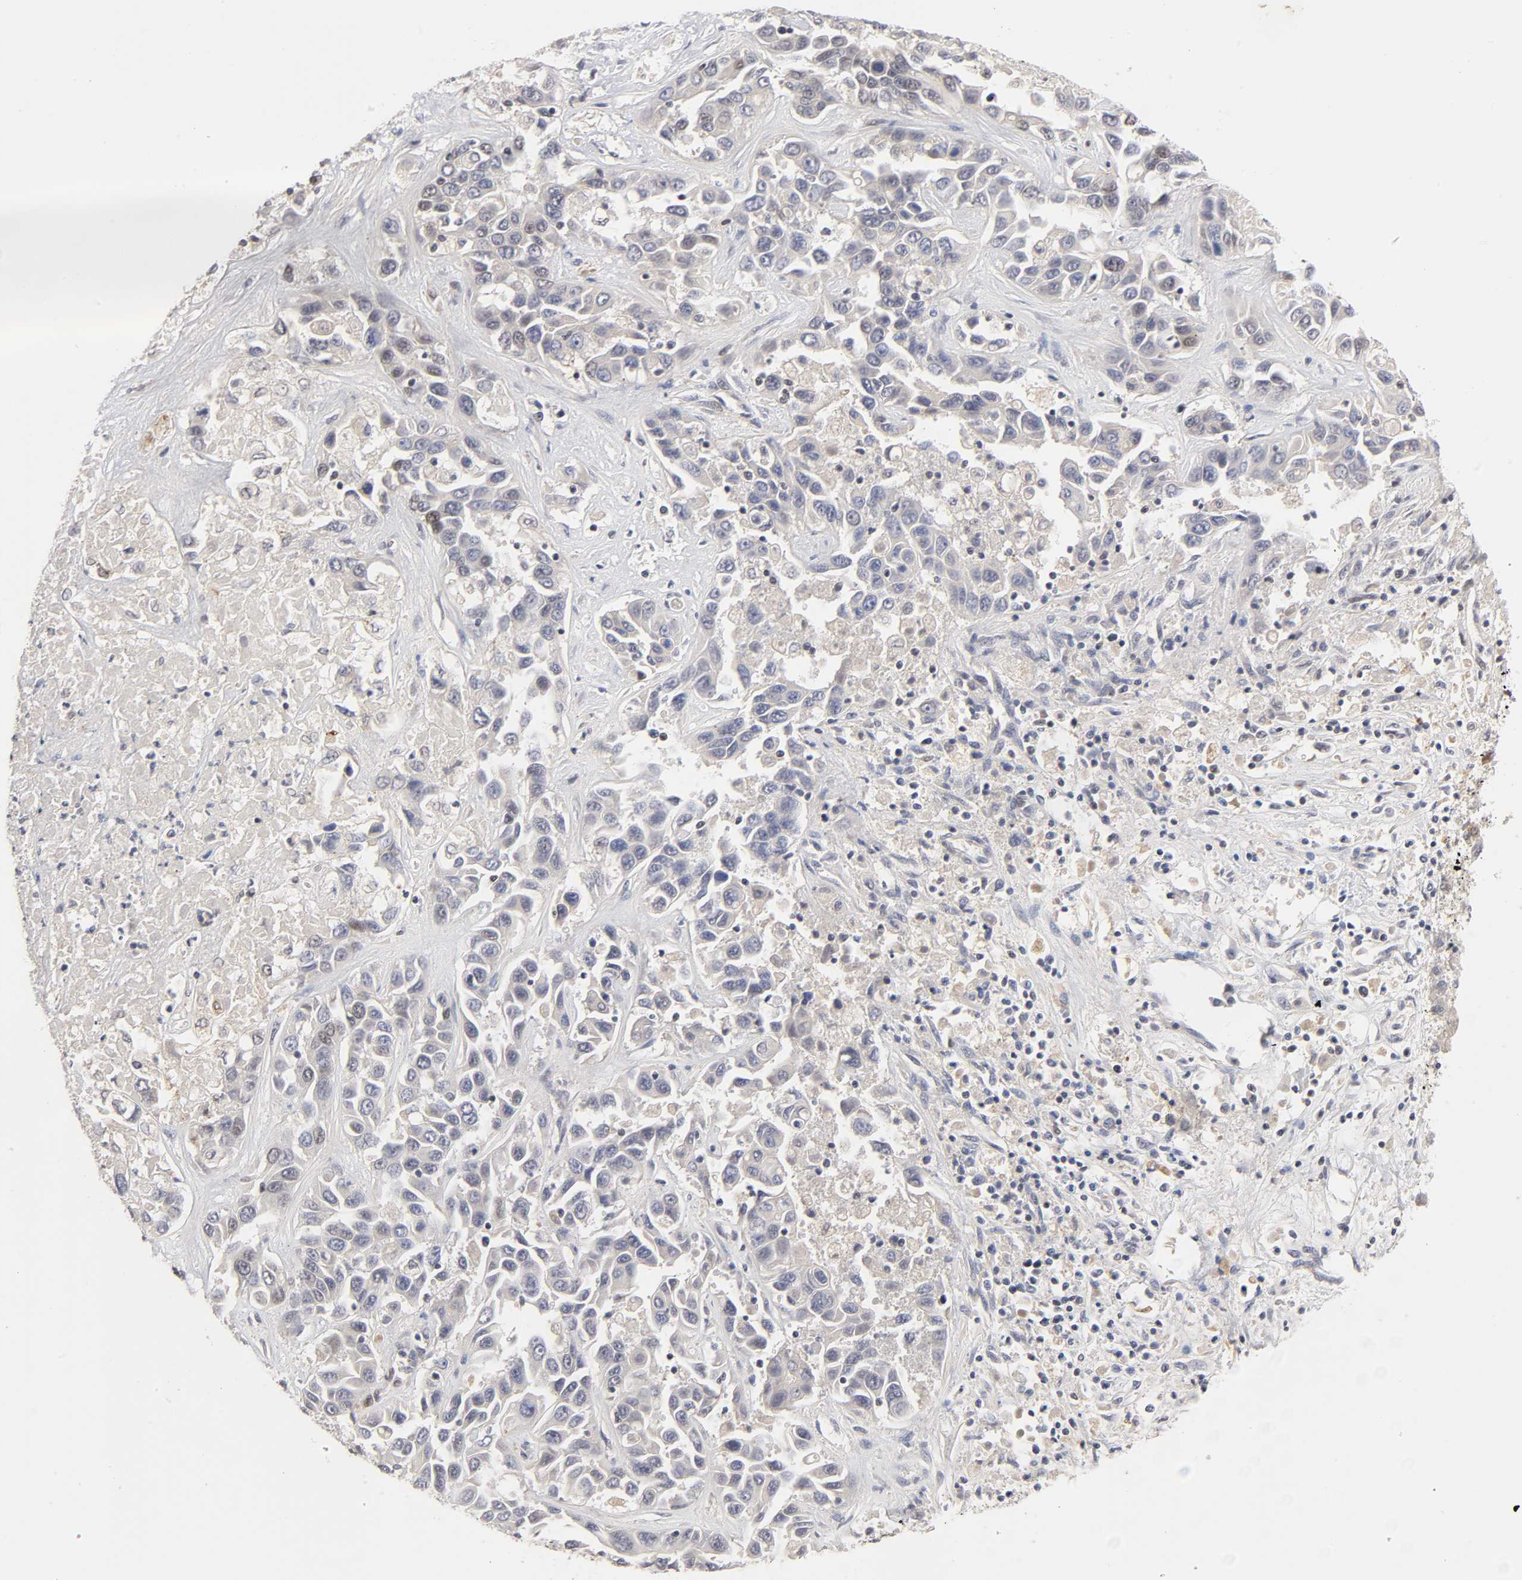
{"staining": {"intensity": "weak", "quantity": "<25%", "location": "cytoplasmic/membranous,nuclear"}, "tissue": "liver cancer", "cell_type": "Tumor cells", "image_type": "cancer", "snomed": [{"axis": "morphology", "description": "Cholangiocarcinoma"}, {"axis": "topography", "description": "Liver"}], "caption": "High power microscopy histopathology image of an IHC micrograph of liver cancer (cholangiocarcinoma), revealing no significant staining in tumor cells.", "gene": "EP300", "patient": {"sex": "female", "age": 52}}